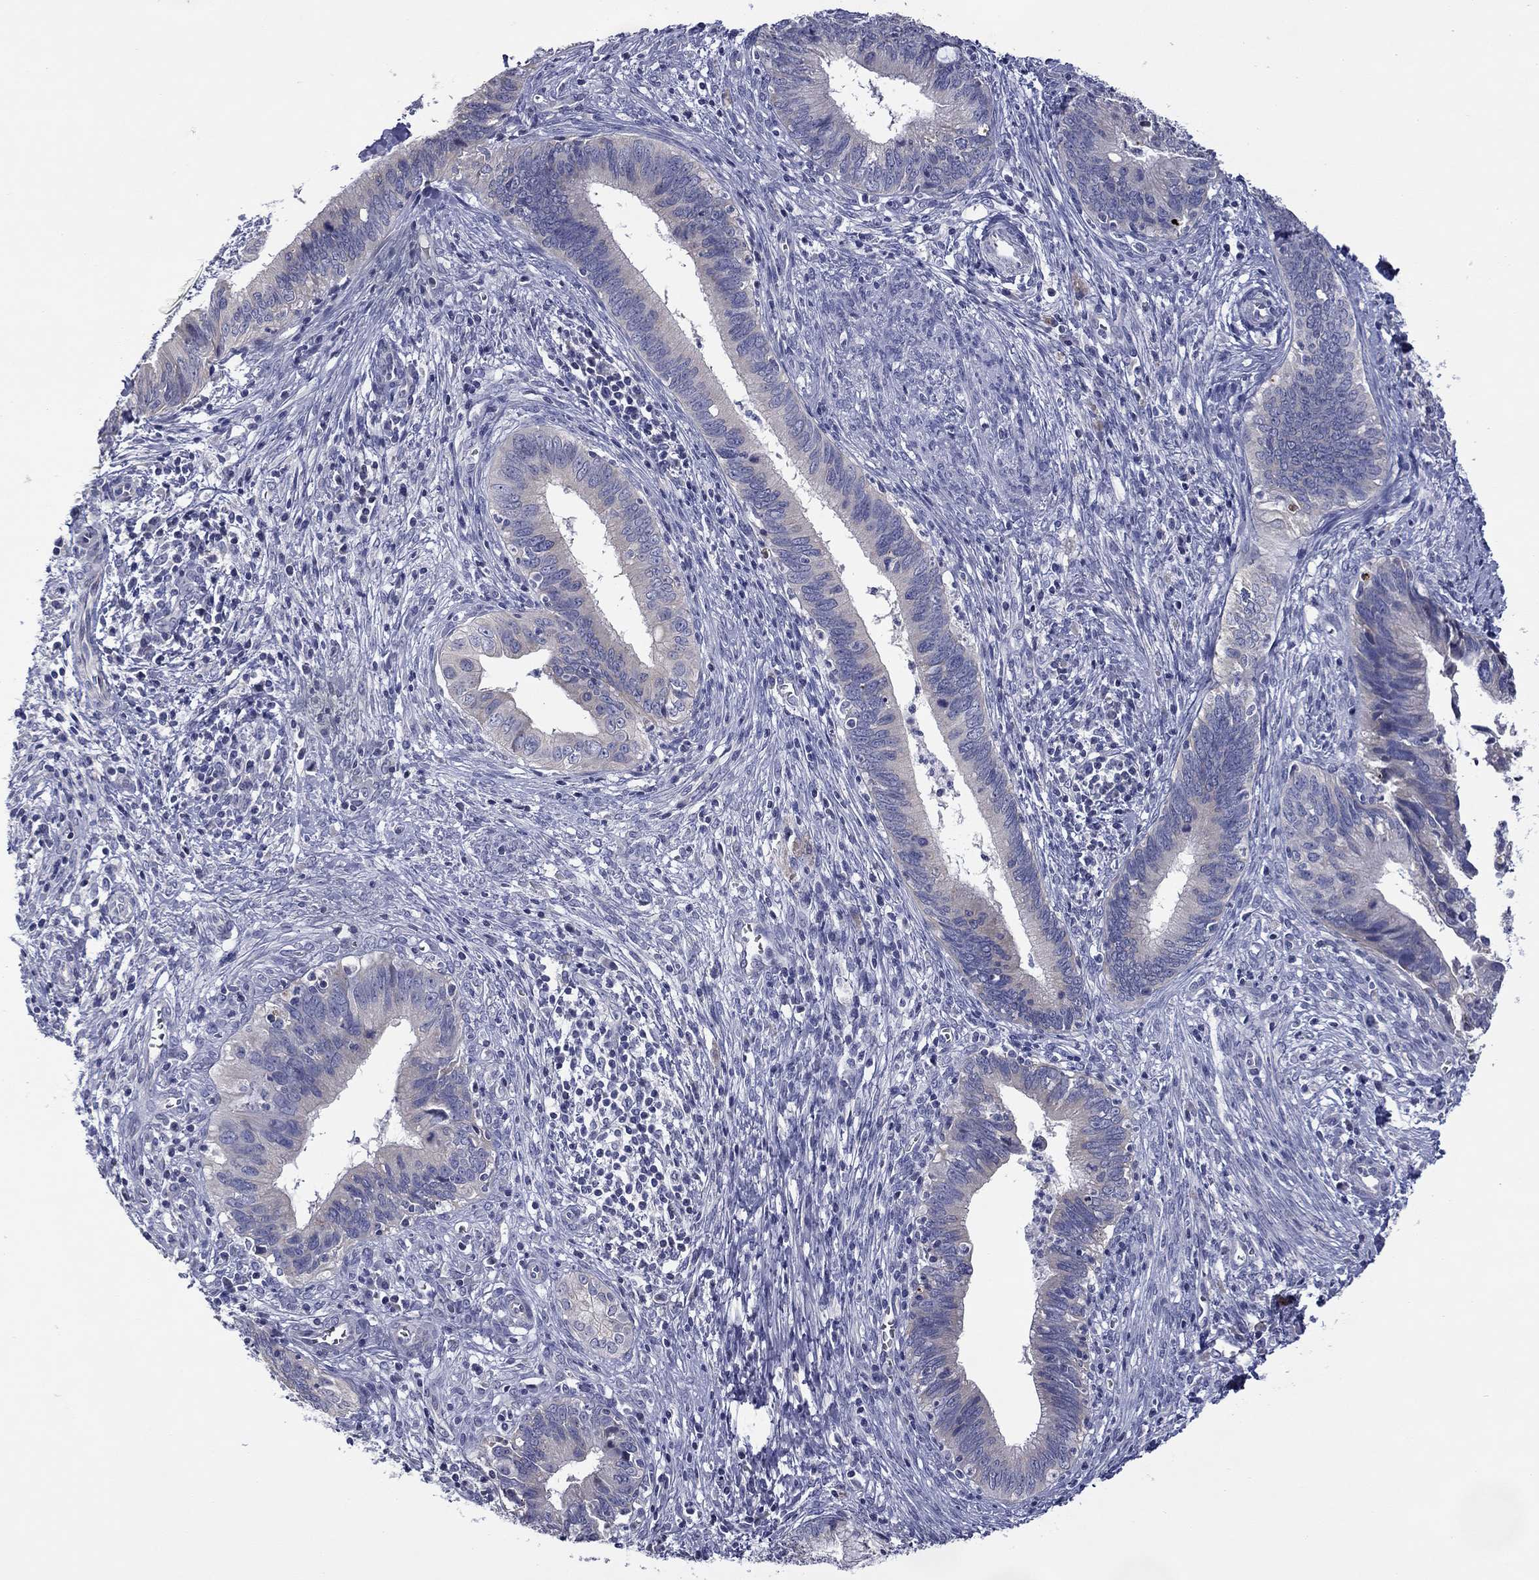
{"staining": {"intensity": "negative", "quantity": "none", "location": "none"}, "tissue": "cervical cancer", "cell_type": "Tumor cells", "image_type": "cancer", "snomed": [{"axis": "morphology", "description": "Adenocarcinoma, NOS"}, {"axis": "topography", "description": "Cervix"}], "caption": "DAB (3,3'-diaminobenzidine) immunohistochemical staining of human cervical cancer (adenocarcinoma) reveals no significant expression in tumor cells.", "gene": "SPATA7", "patient": {"sex": "female", "age": 42}}